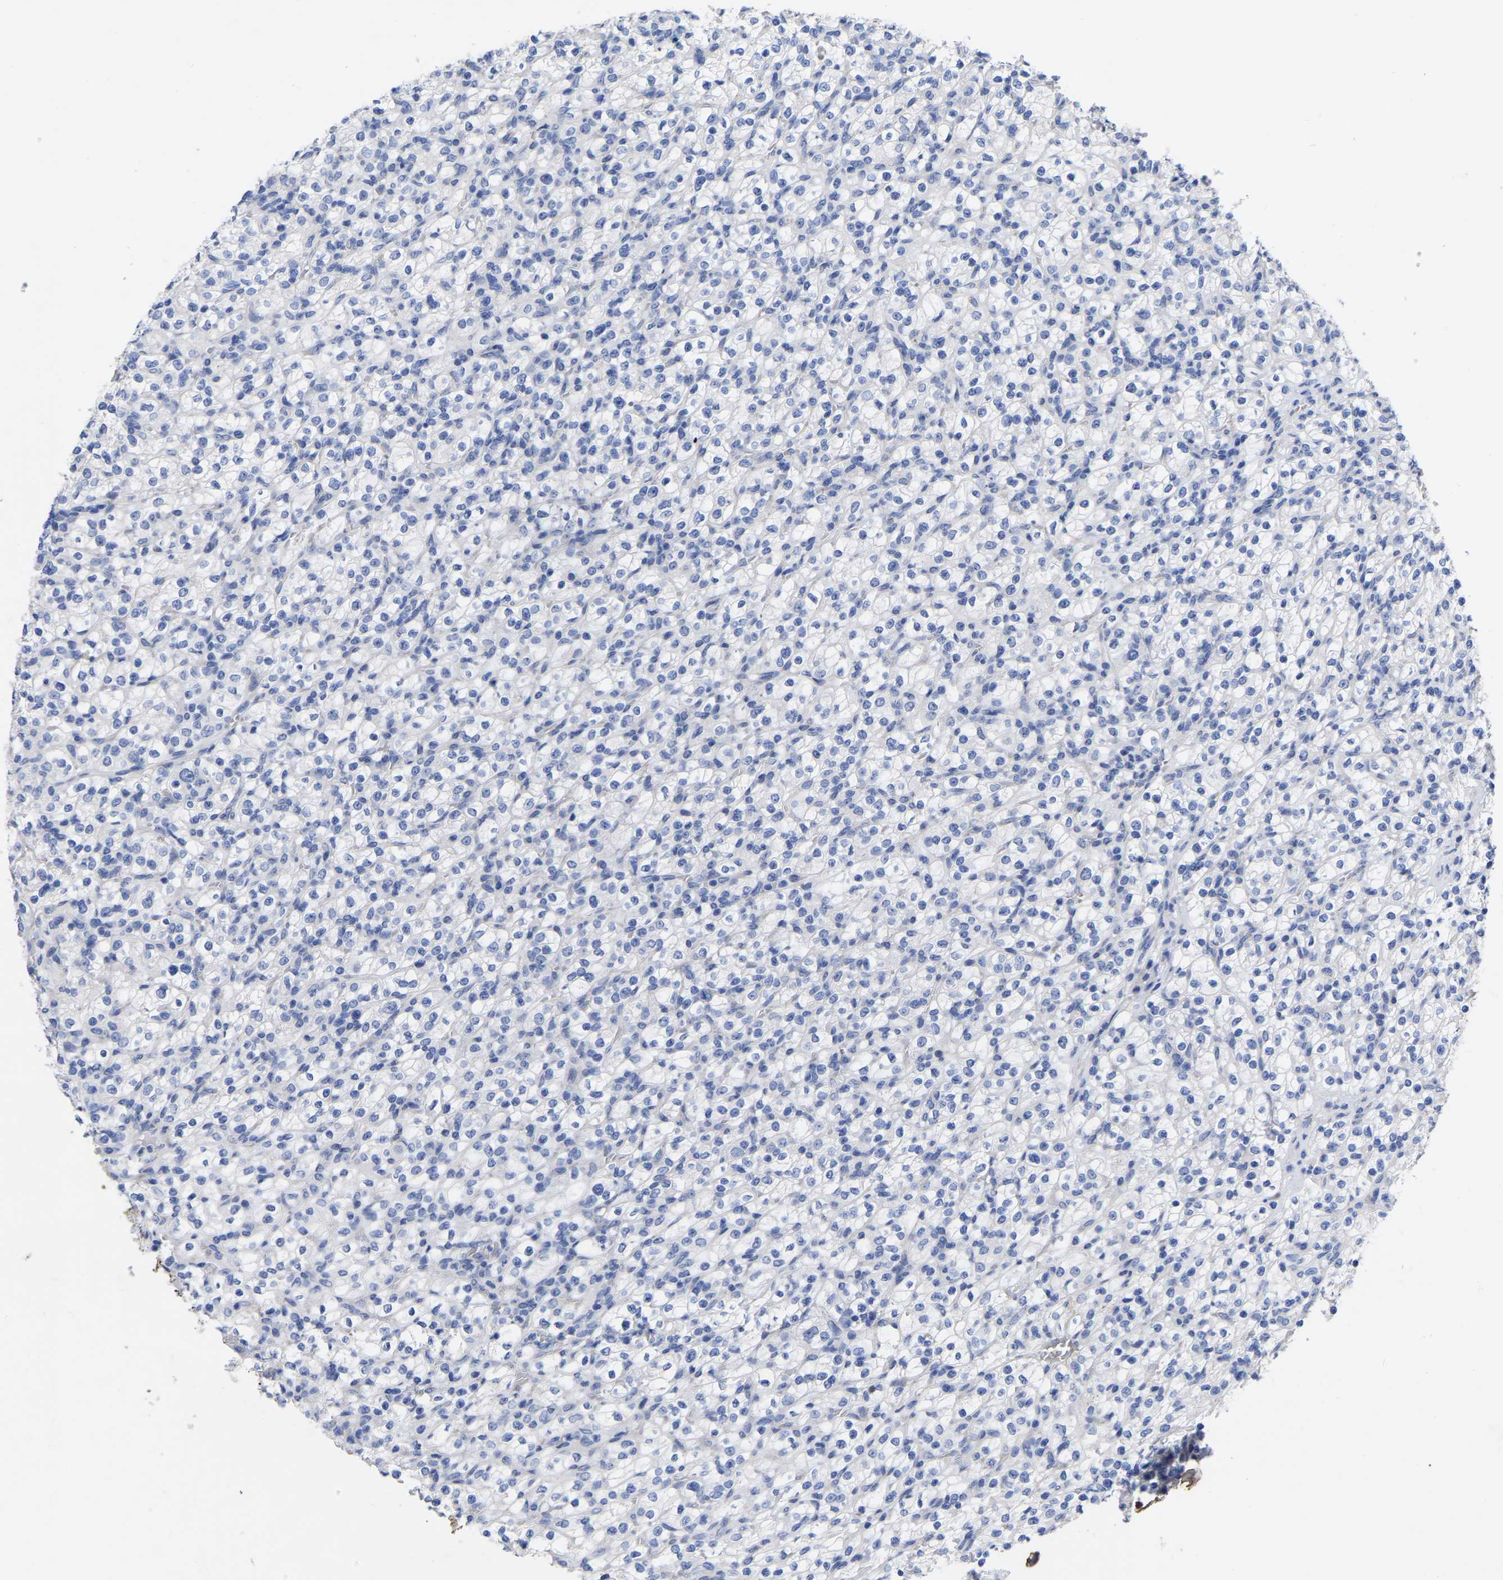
{"staining": {"intensity": "negative", "quantity": "none", "location": "none"}, "tissue": "renal cancer", "cell_type": "Tumor cells", "image_type": "cancer", "snomed": [{"axis": "morphology", "description": "Normal tissue, NOS"}, {"axis": "morphology", "description": "Adenocarcinoma, NOS"}, {"axis": "topography", "description": "Kidney"}], "caption": "Renal cancer stained for a protein using immunohistochemistry (IHC) exhibits no expression tumor cells.", "gene": "GDF3", "patient": {"sex": "female", "age": 72}}